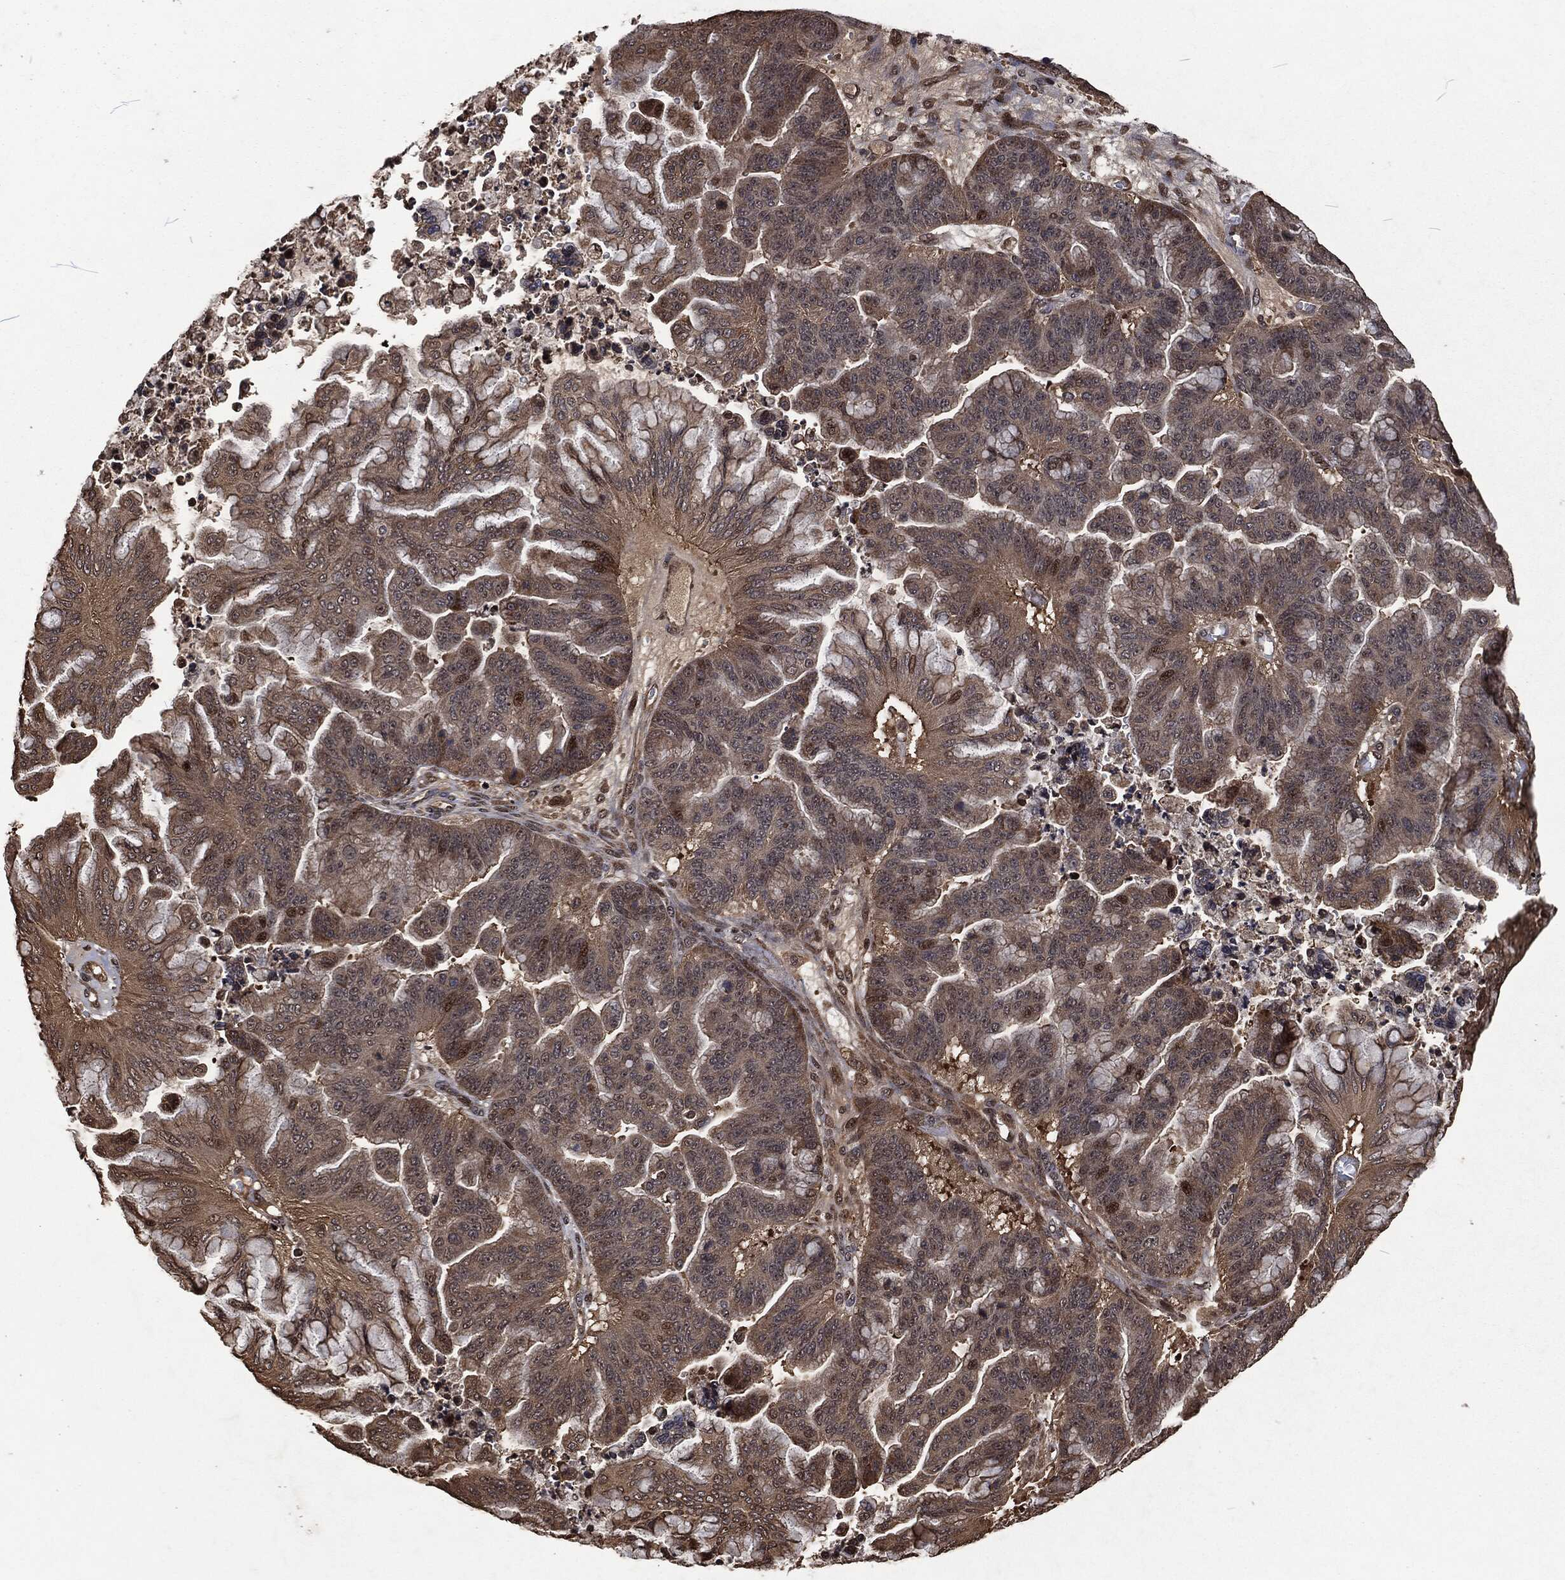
{"staining": {"intensity": "strong", "quantity": "<25%", "location": "cytoplasmic/membranous"}, "tissue": "ovarian cancer", "cell_type": "Tumor cells", "image_type": "cancer", "snomed": [{"axis": "morphology", "description": "Cystadenocarcinoma, mucinous, NOS"}, {"axis": "topography", "description": "Ovary"}], "caption": "Protein expression analysis of mucinous cystadenocarcinoma (ovarian) exhibits strong cytoplasmic/membranous staining in about <25% of tumor cells. The protein of interest is shown in brown color, while the nuclei are stained blue.", "gene": "SNAI1", "patient": {"sex": "female", "age": 67}}